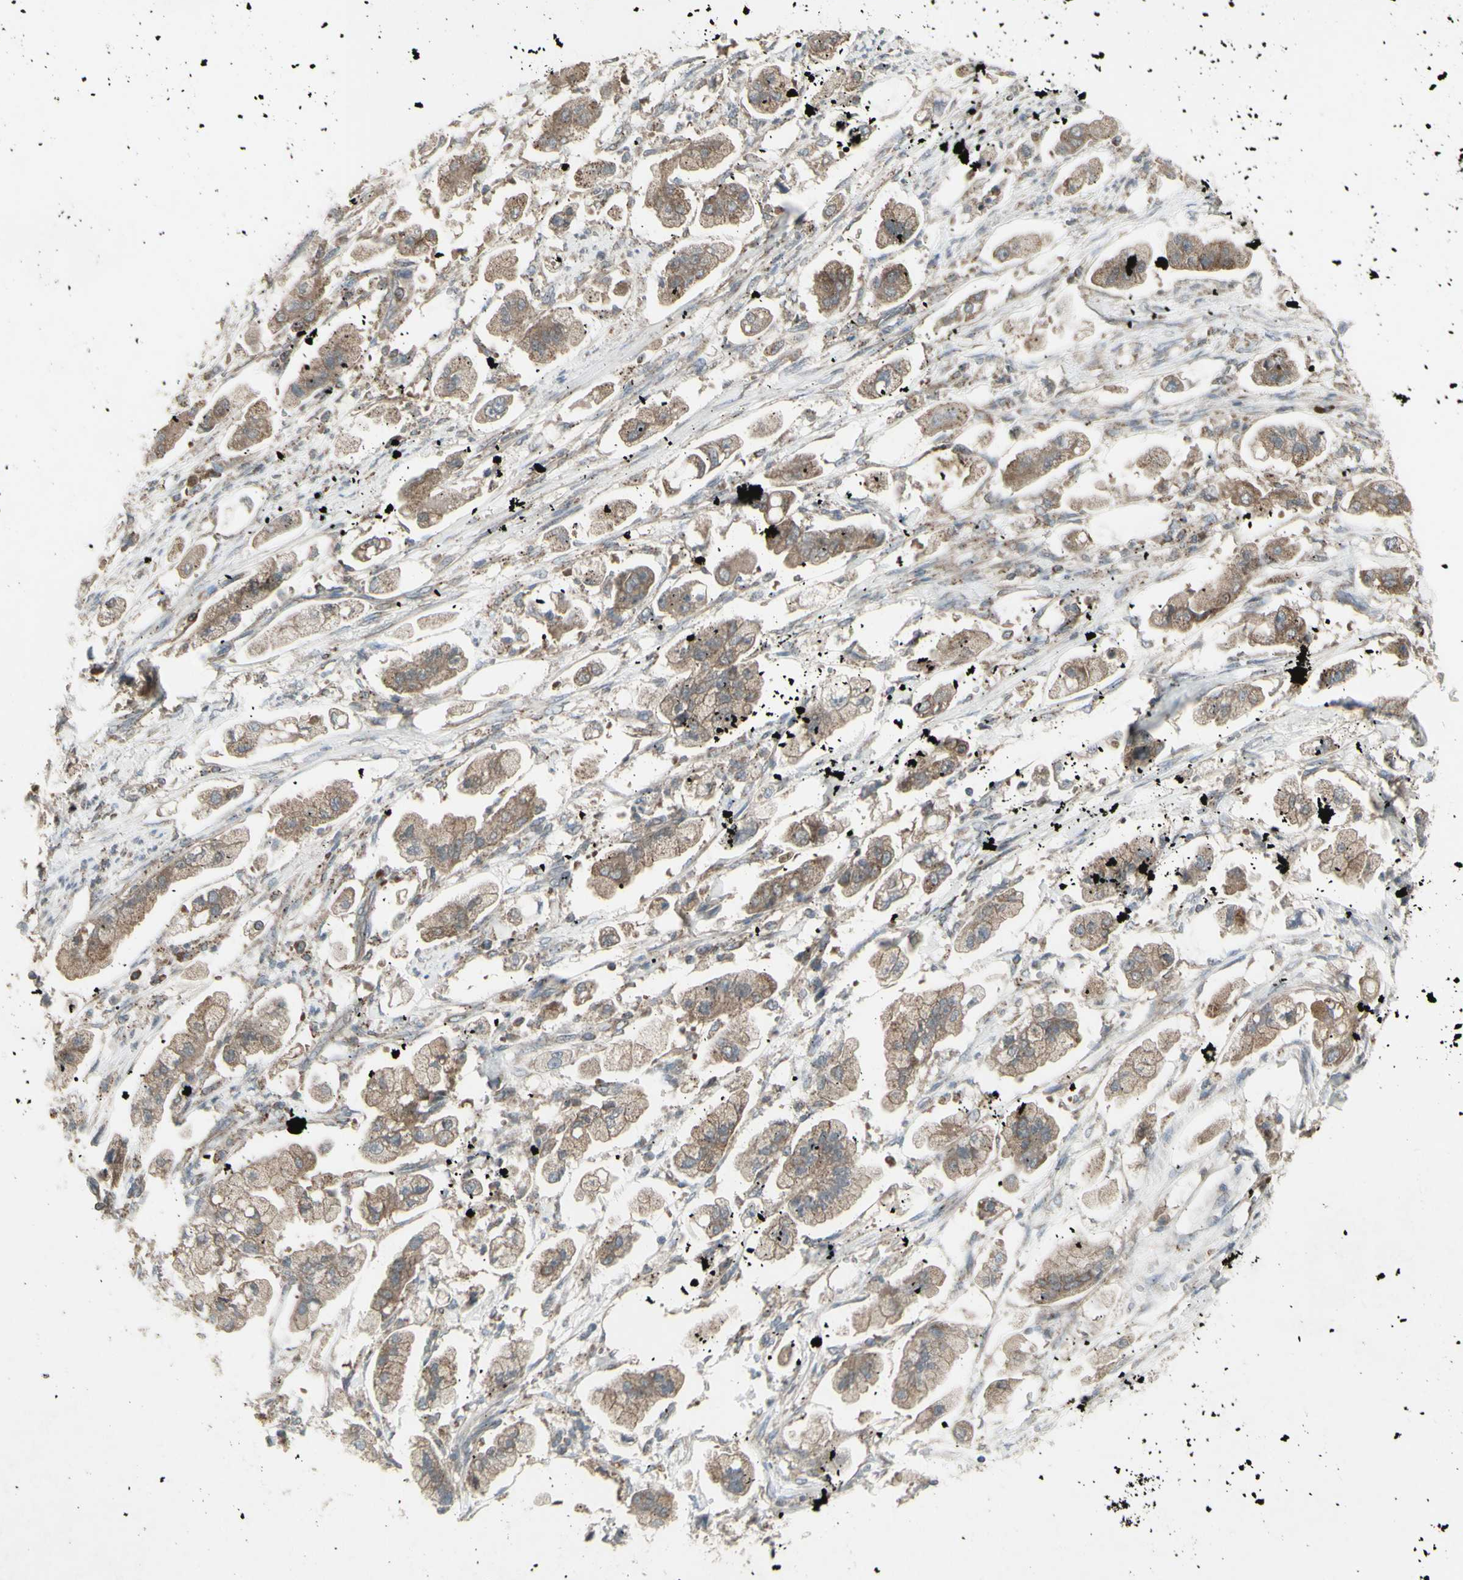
{"staining": {"intensity": "moderate", "quantity": ">75%", "location": "cytoplasmic/membranous"}, "tissue": "stomach cancer", "cell_type": "Tumor cells", "image_type": "cancer", "snomed": [{"axis": "morphology", "description": "Adenocarcinoma, NOS"}, {"axis": "topography", "description": "Stomach"}], "caption": "Immunohistochemistry (IHC) of human adenocarcinoma (stomach) displays medium levels of moderate cytoplasmic/membranous positivity in approximately >75% of tumor cells.", "gene": "SHC1", "patient": {"sex": "male", "age": 62}}